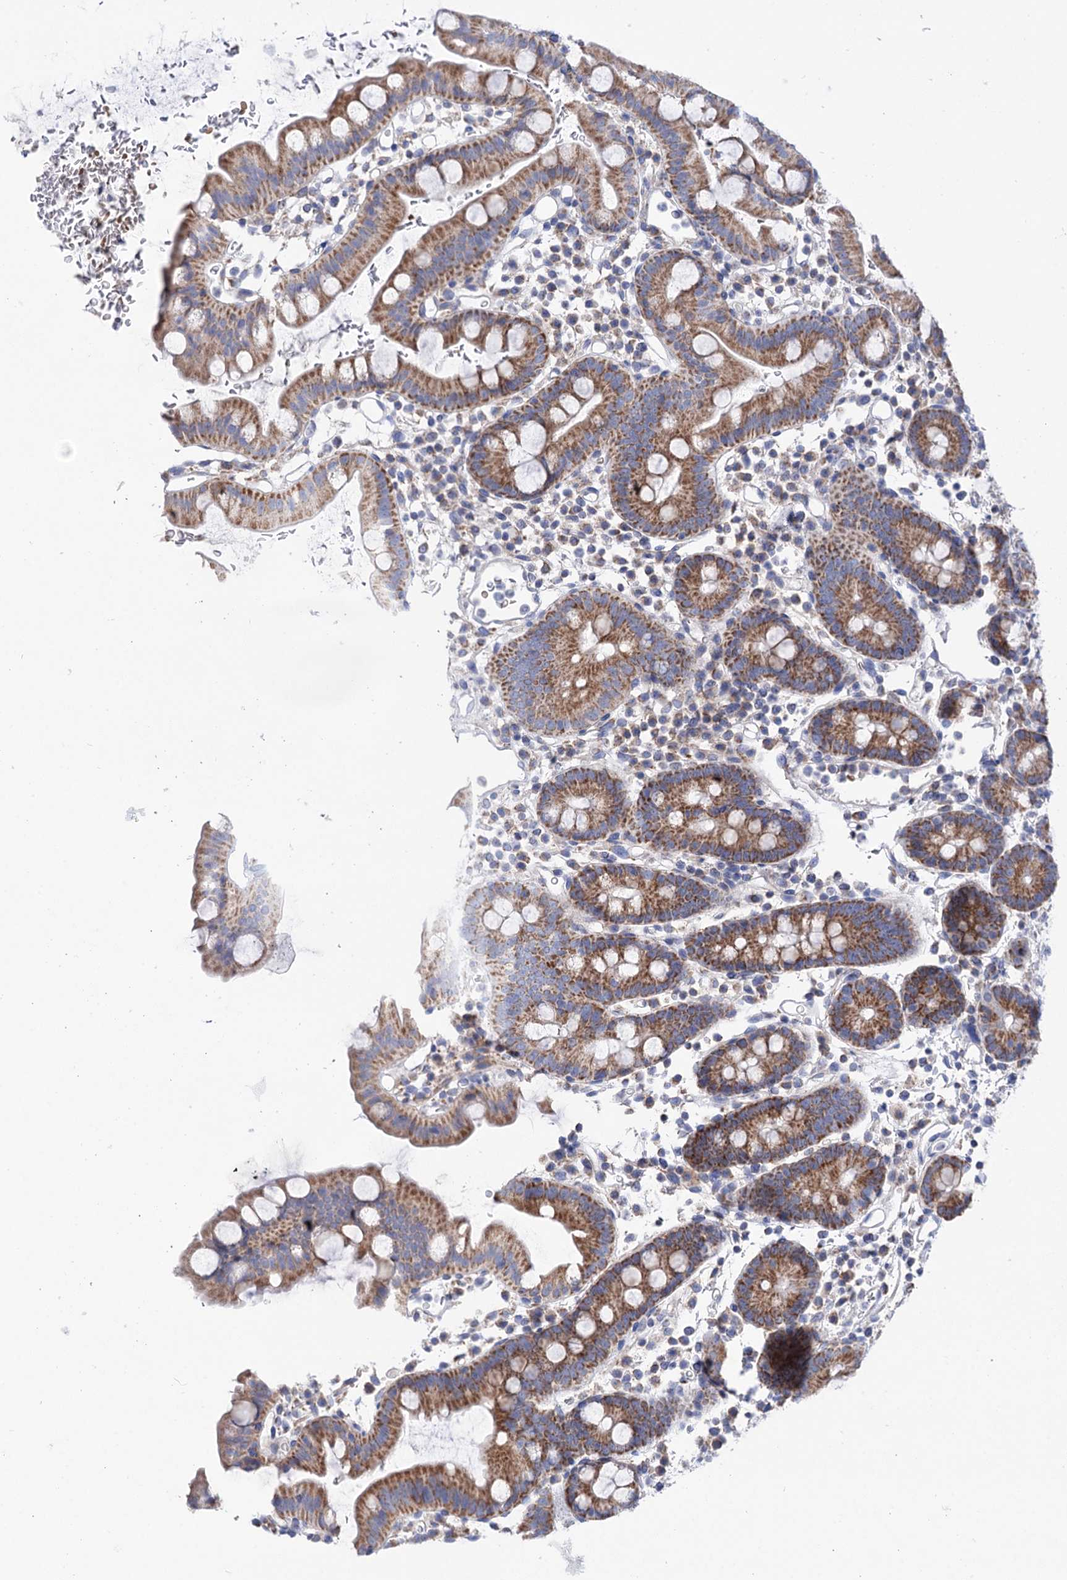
{"staining": {"intensity": "moderate", "quantity": "25%-75%", "location": "cytoplasmic/membranous"}, "tissue": "small intestine", "cell_type": "Glandular cells", "image_type": "normal", "snomed": [{"axis": "morphology", "description": "Normal tissue, NOS"}, {"axis": "topography", "description": "Stomach, upper"}, {"axis": "topography", "description": "Stomach, lower"}, {"axis": "topography", "description": "Small intestine"}], "caption": "Immunohistochemical staining of unremarkable human small intestine demonstrates moderate cytoplasmic/membranous protein staining in approximately 25%-75% of glandular cells. (DAB (3,3'-diaminobenzidine) IHC, brown staining for protein, blue staining for nuclei).", "gene": "YARS2", "patient": {"sex": "male", "age": 68}}